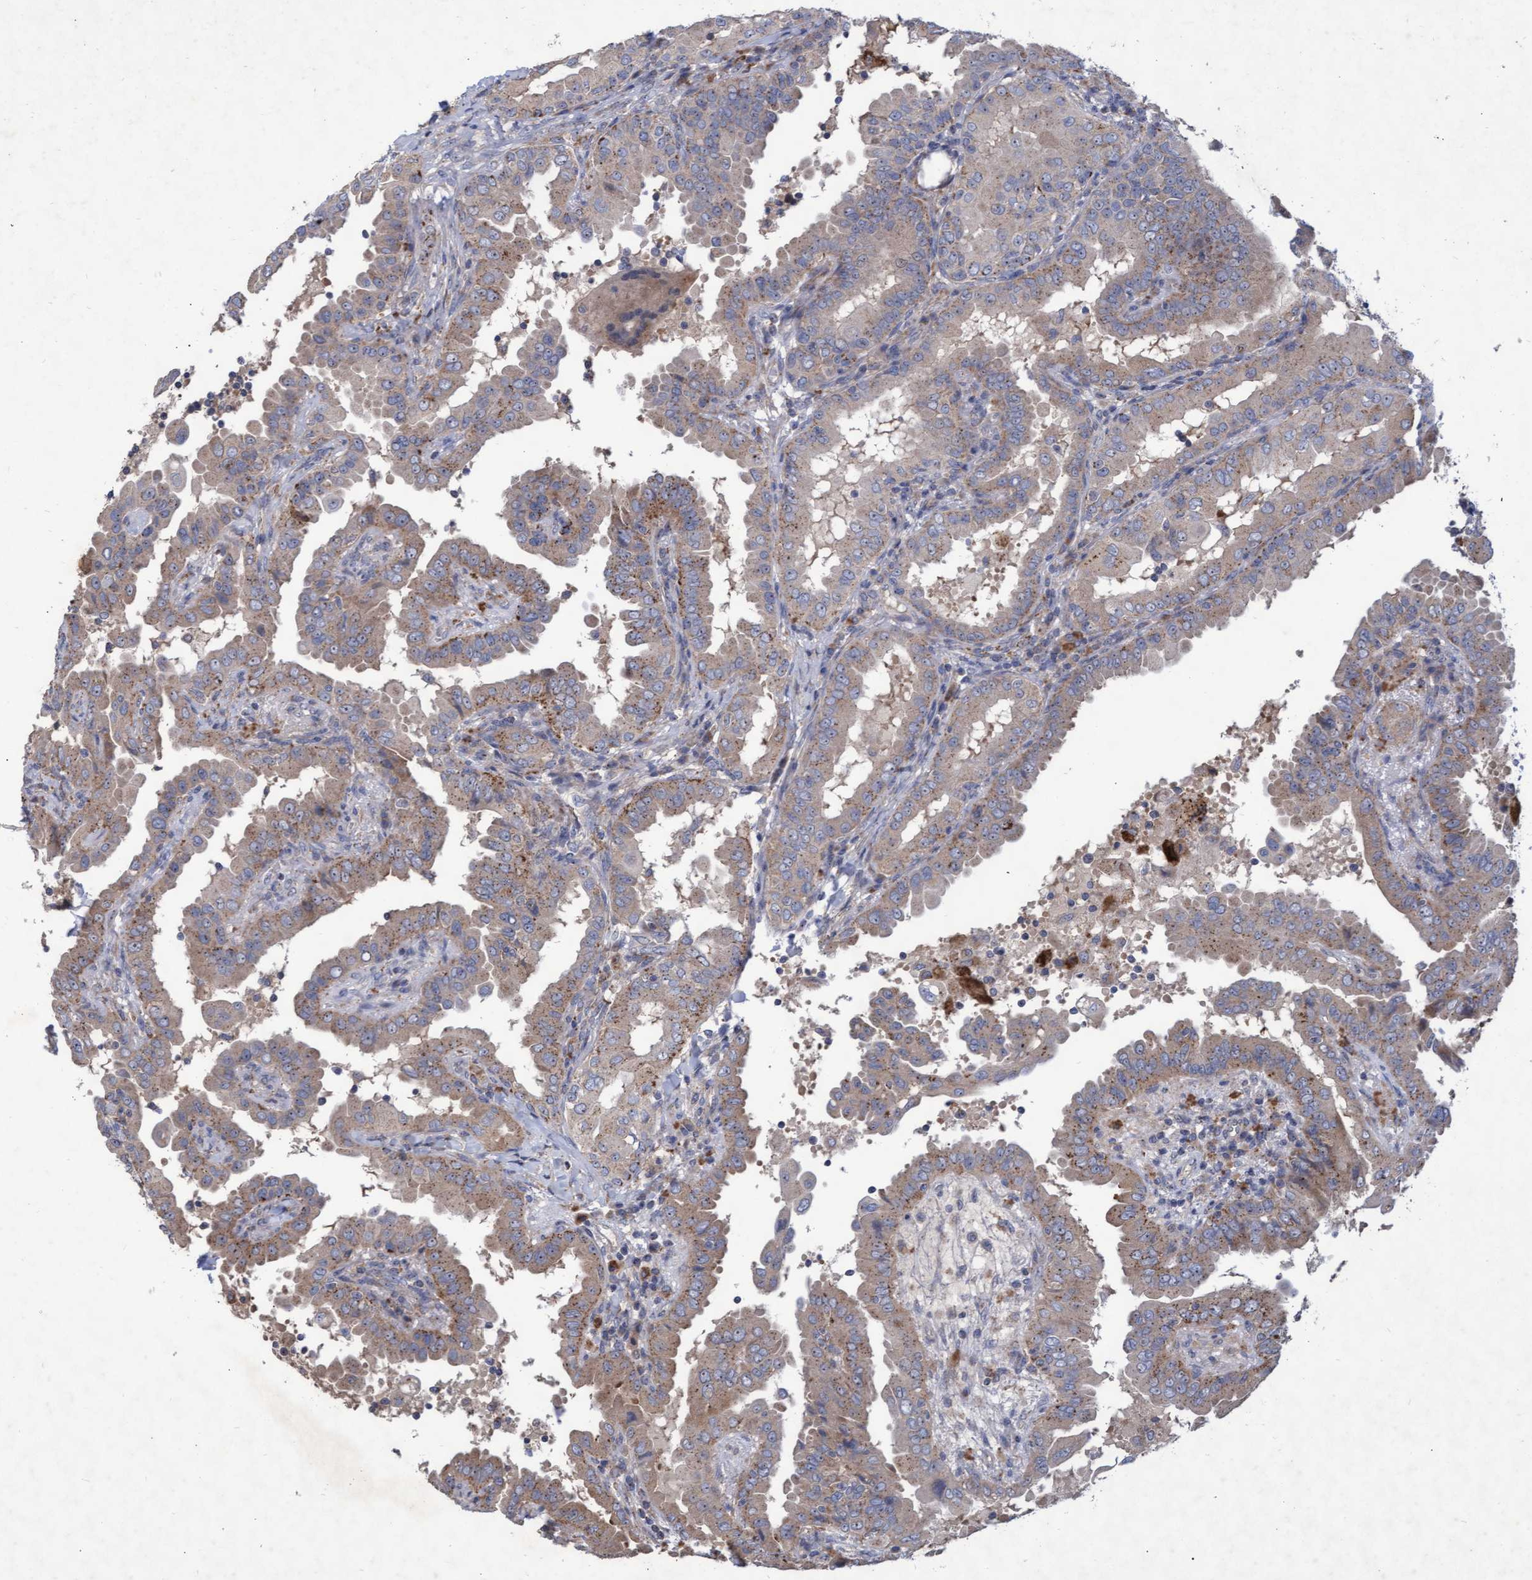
{"staining": {"intensity": "weak", "quantity": ">75%", "location": "cytoplasmic/membranous"}, "tissue": "thyroid cancer", "cell_type": "Tumor cells", "image_type": "cancer", "snomed": [{"axis": "morphology", "description": "Papillary adenocarcinoma, NOS"}, {"axis": "topography", "description": "Thyroid gland"}], "caption": "IHC photomicrograph of neoplastic tissue: human thyroid cancer (papillary adenocarcinoma) stained using IHC reveals low levels of weak protein expression localized specifically in the cytoplasmic/membranous of tumor cells, appearing as a cytoplasmic/membranous brown color.", "gene": "ABCF2", "patient": {"sex": "male", "age": 33}}